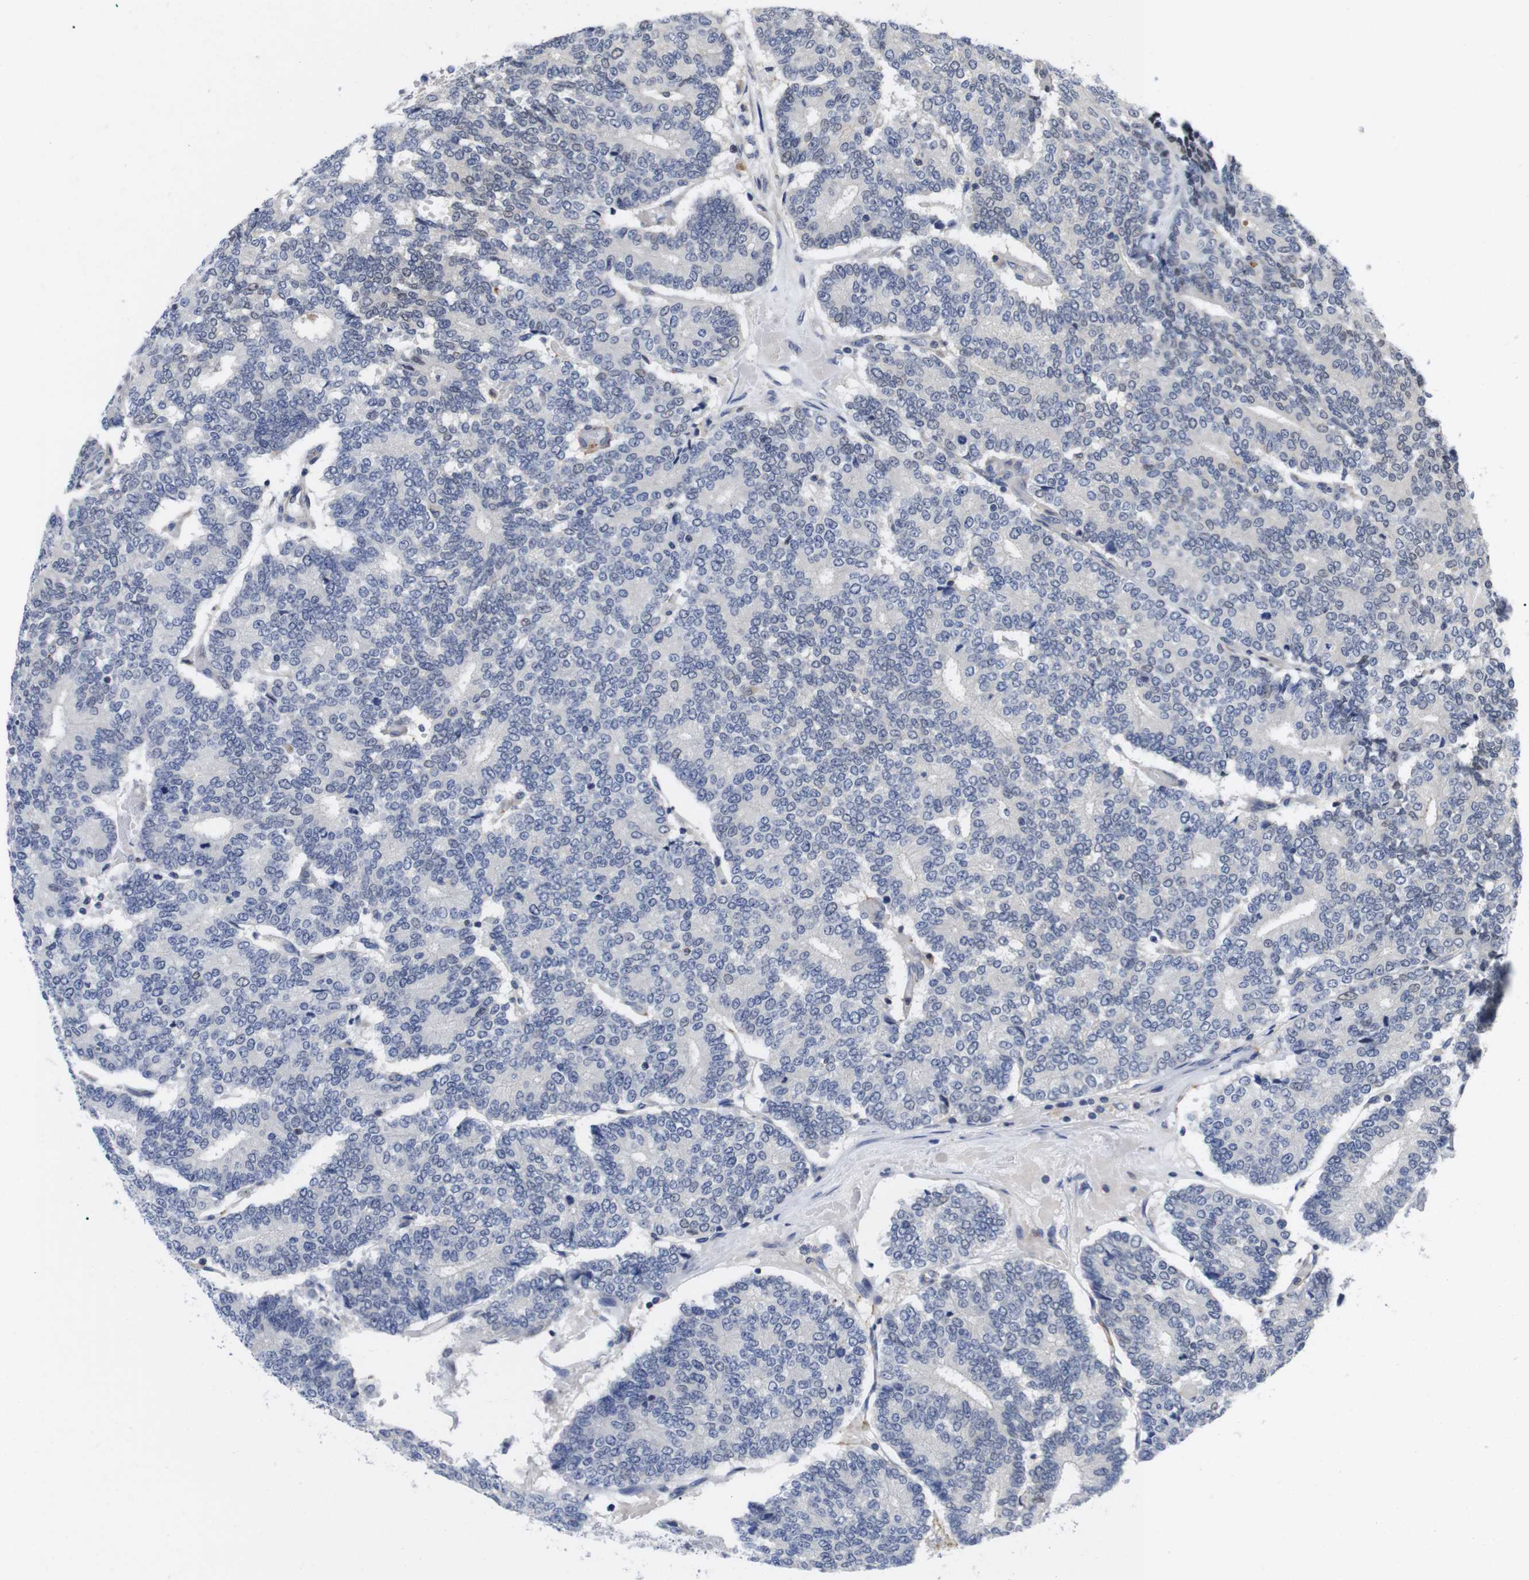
{"staining": {"intensity": "weak", "quantity": "<25%", "location": "nuclear"}, "tissue": "prostate cancer", "cell_type": "Tumor cells", "image_type": "cancer", "snomed": [{"axis": "morphology", "description": "Normal tissue, NOS"}, {"axis": "morphology", "description": "Adenocarcinoma, High grade"}, {"axis": "topography", "description": "Prostate"}, {"axis": "topography", "description": "Seminal veicle"}], "caption": "Tumor cells show no significant protein expression in prostate cancer. (Brightfield microscopy of DAB (3,3'-diaminobenzidine) immunohistochemistry (IHC) at high magnification).", "gene": "FNTA", "patient": {"sex": "male", "age": 55}}